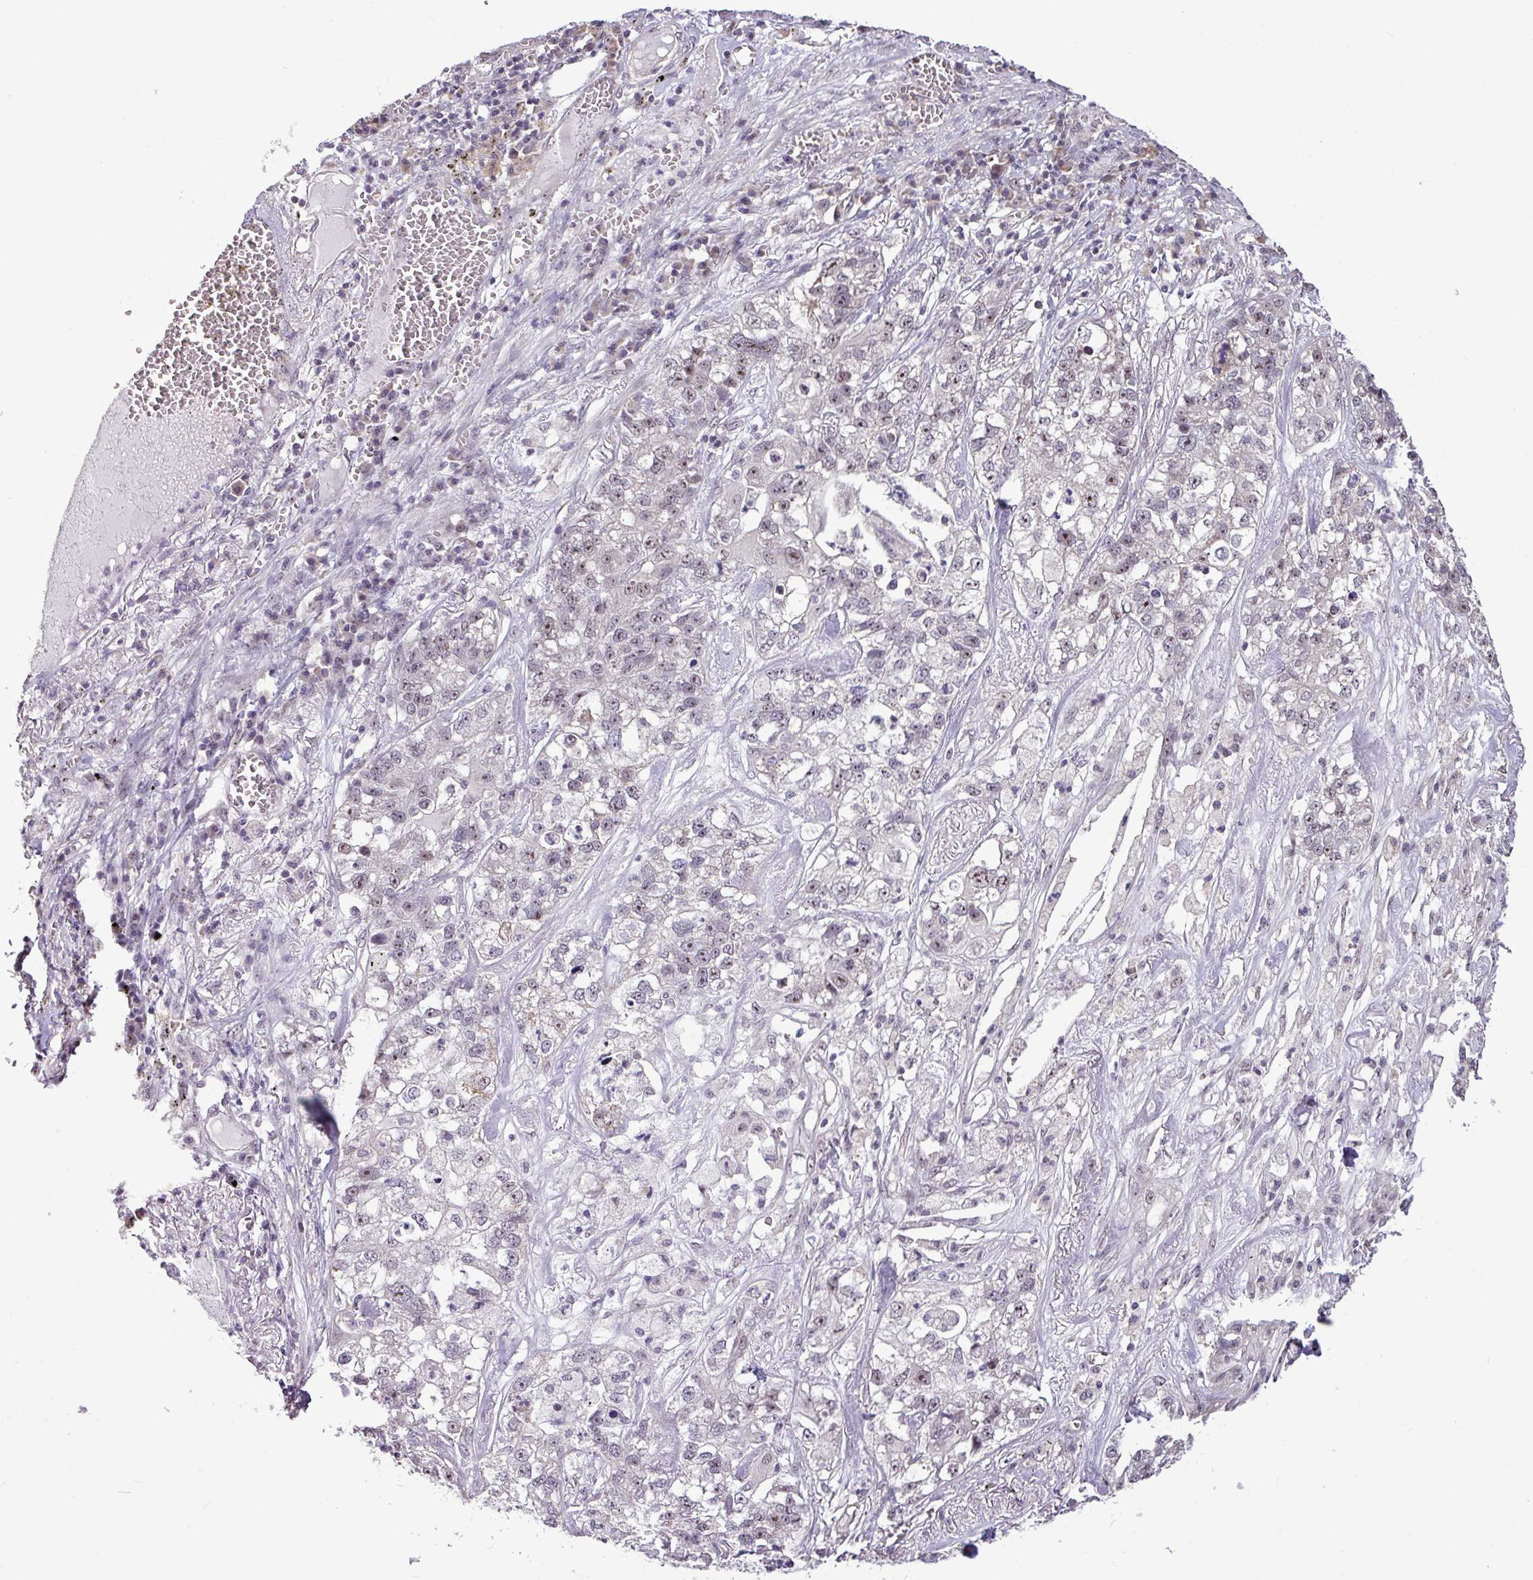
{"staining": {"intensity": "weak", "quantity": "25%-75%", "location": "nuclear"}, "tissue": "lung cancer", "cell_type": "Tumor cells", "image_type": "cancer", "snomed": [{"axis": "morphology", "description": "Adenocarcinoma, NOS"}, {"axis": "topography", "description": "Lung"}], "caption": "DAB immunohistochemical staining of human lung adenocarcinoma demonstrates weak nuclear protein staining in about 25%-75% of tumor cells.", "gene": "UTP18", "patient": {"sex": "male", "age": 49}}